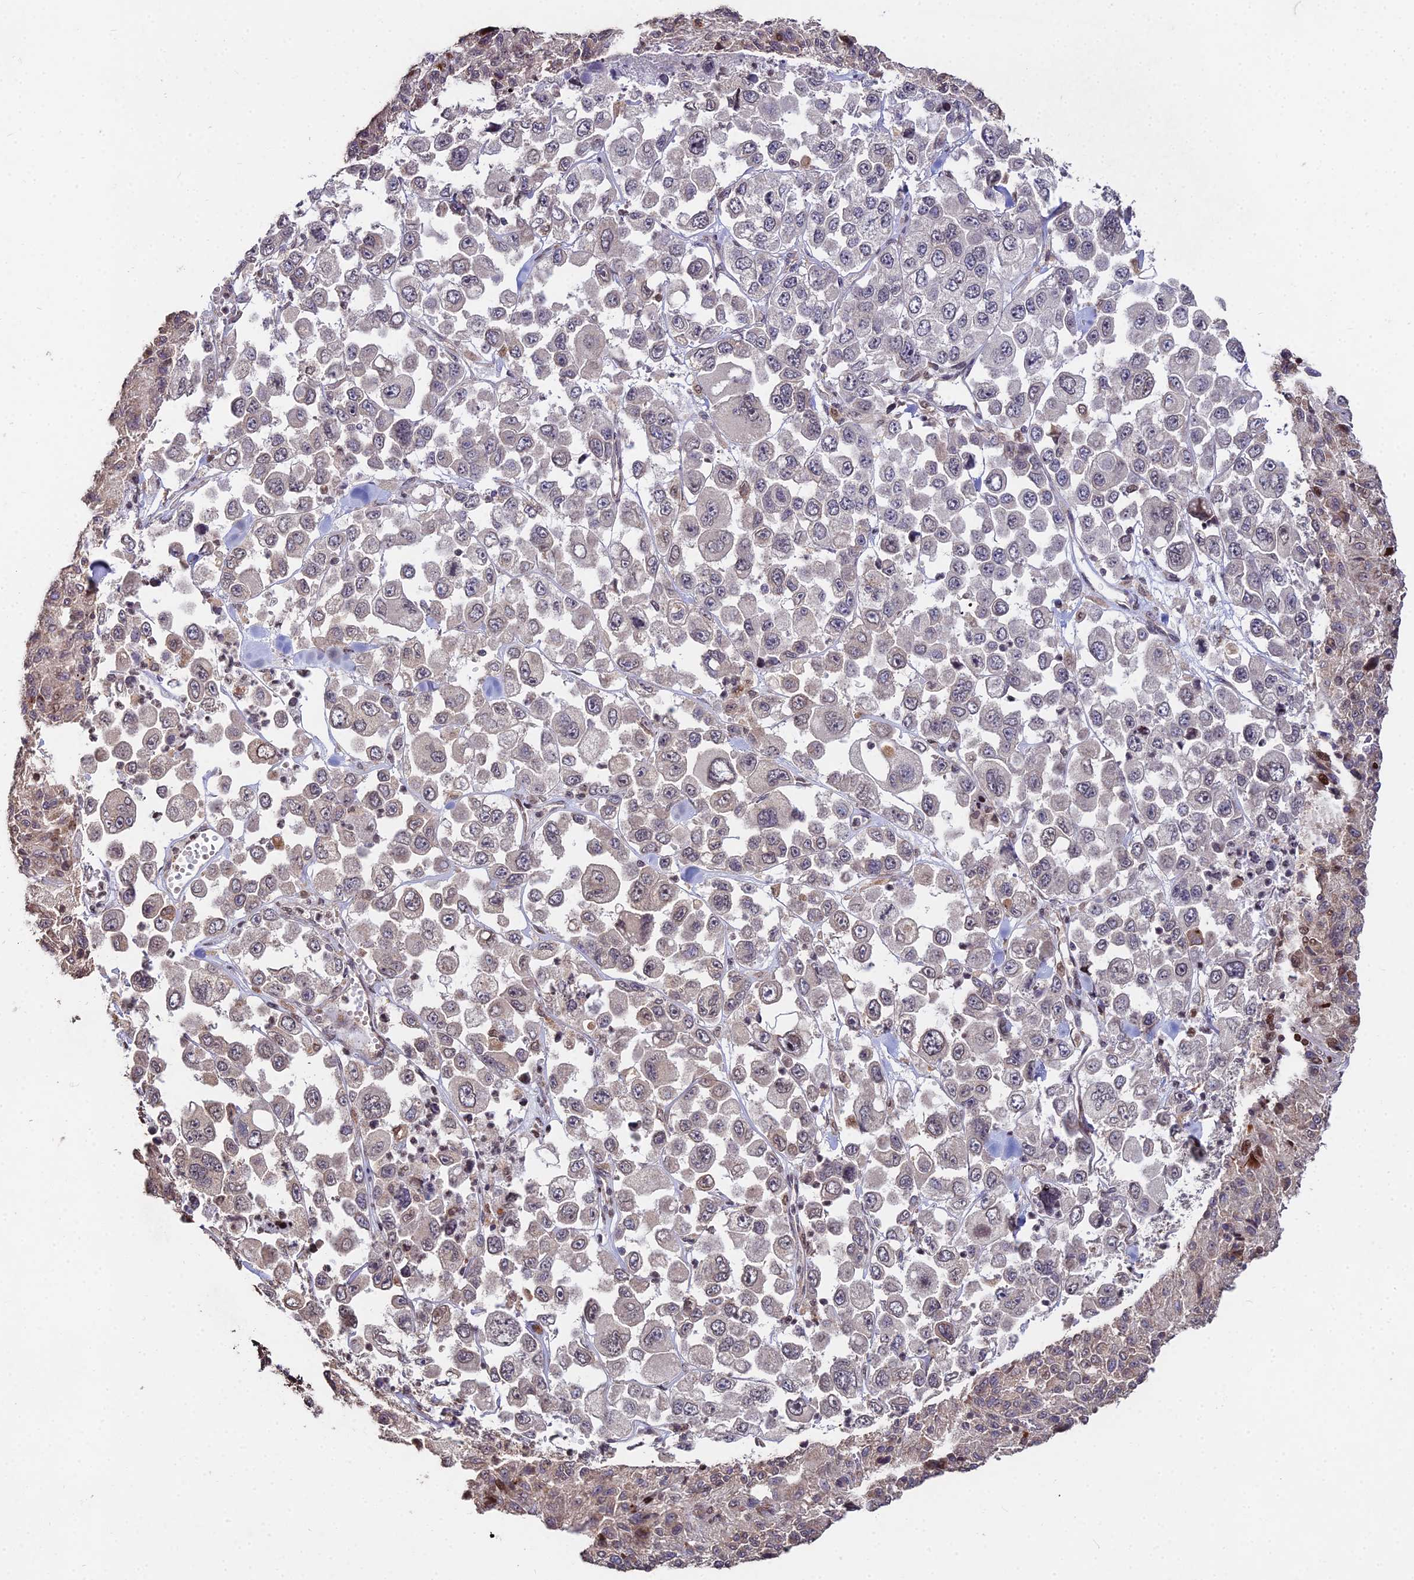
{"staining": {"intensity": "weak", "quantity": "<25%", "location": "cytoplasmic/membranous,nuclear"}, "tissue": "melanoma", "cell_type": "Tumor cells", "image_type": "cancer", "snomed": [{"axis": "morphology", "description": "Malignant melanoma, Metastatic site"}, {"axis": "topography", "description": "Lymph node"}], "caption": "There is no significant positivity in tumor cells of melanoma. (Stains: DAB immunohistochemistry (IHC) with hematoxylin counter stain, Microscopy: brightfield microscopy at high magnification).", "gene": "RBMS2", "patient": {"sex": "female", "age": 54}}